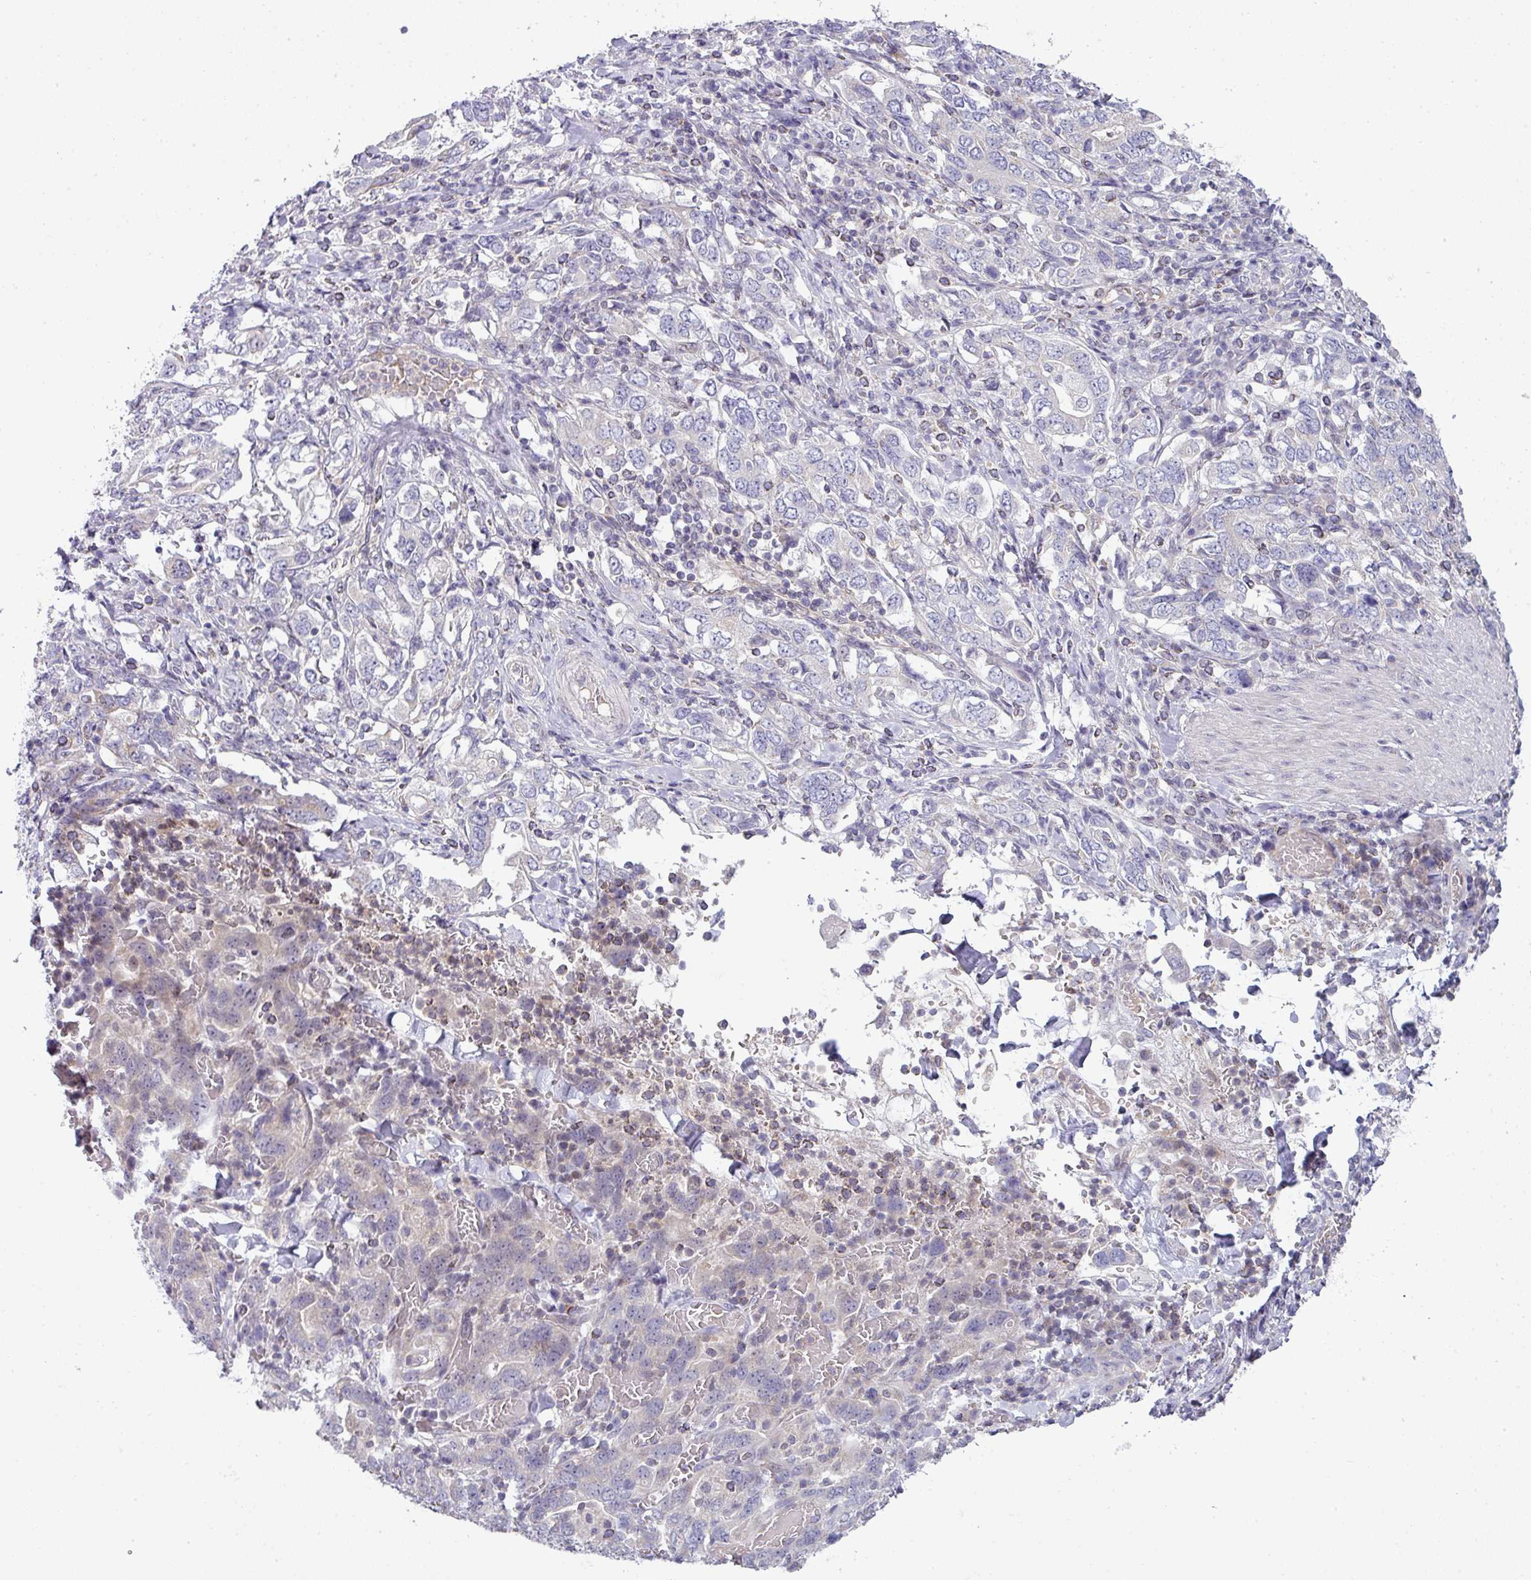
{"staining": {"intensity": "negative", "quantity": "none", "location": "none"}, "tissue": "stomach cancer", "cell_type": "Tumor cells", "image_type": "cancer", "snomed": [{"axis": "morphology", "description": "Adenocarcinoma, NOS"}, {"axis": "topography", "description": "Stomach, upper"}, {"axis": "topography", "description": "Stomach"}], "caption": "A histopathology image of stomach adenocarcinoma stained for a protein displays no brown staining in tumor cells.", "gene": "STAT5A", "patient": {"sex": "male", "age": 62}}